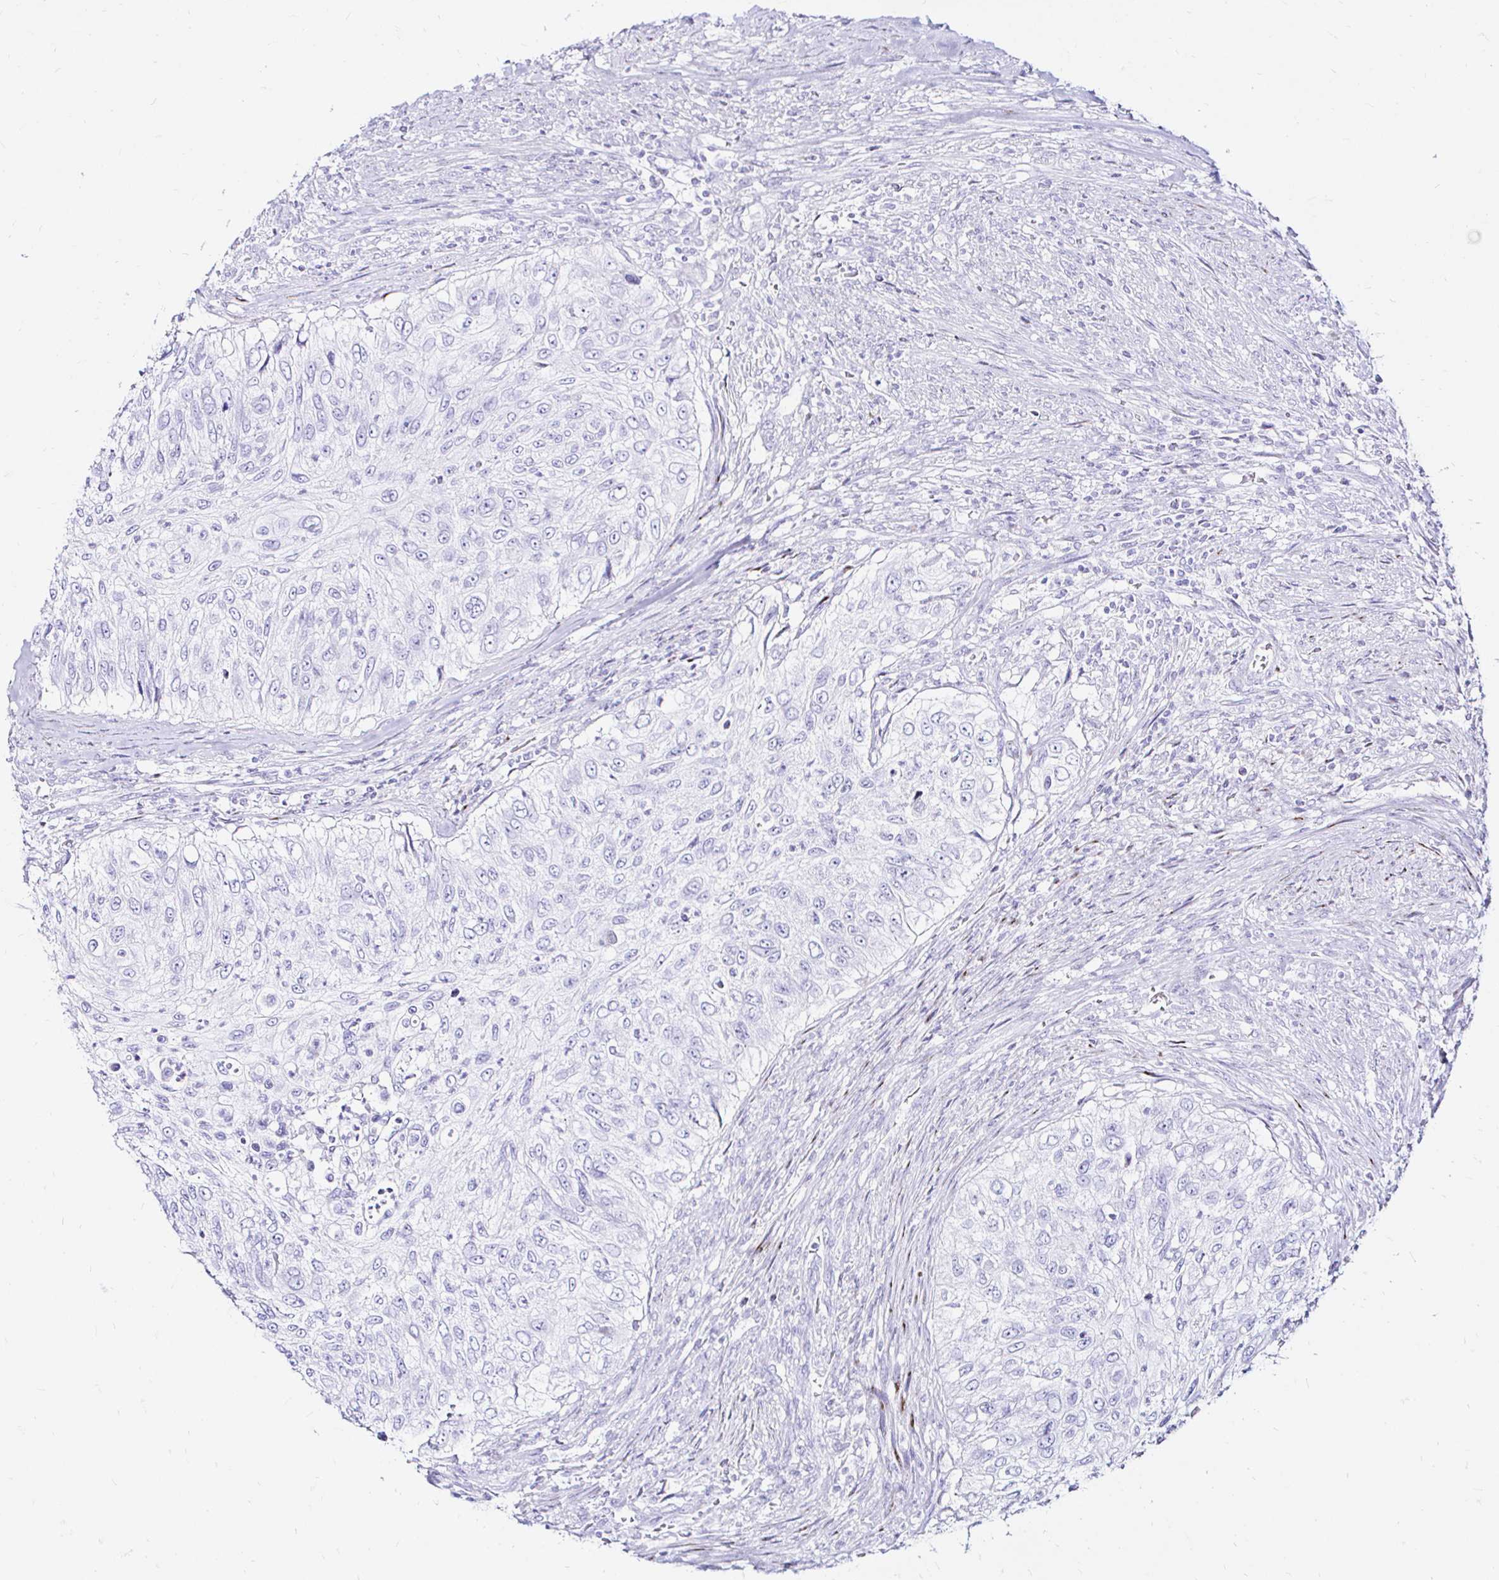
{"staining": {"intensity": "negative", "quantity": "none", "location": "none"}, "tissue": "urothelial cancer", "cell_type": "Tumor cells", "image_type": "cancer", "snomed": [{"axis": "morphology", "description": "Urothelial carcinoma, High grade"}, {"axis": "topography", "description": "Urinary bladder"}], "caption": "Immunohistochemistry photomicrograph of high-grade urothelial carcinoma stained for a protein (brown), which reveals no expression in tumor cells.", "gene": "ZNF432", "patient": {"sex": "female", "age": 60}}